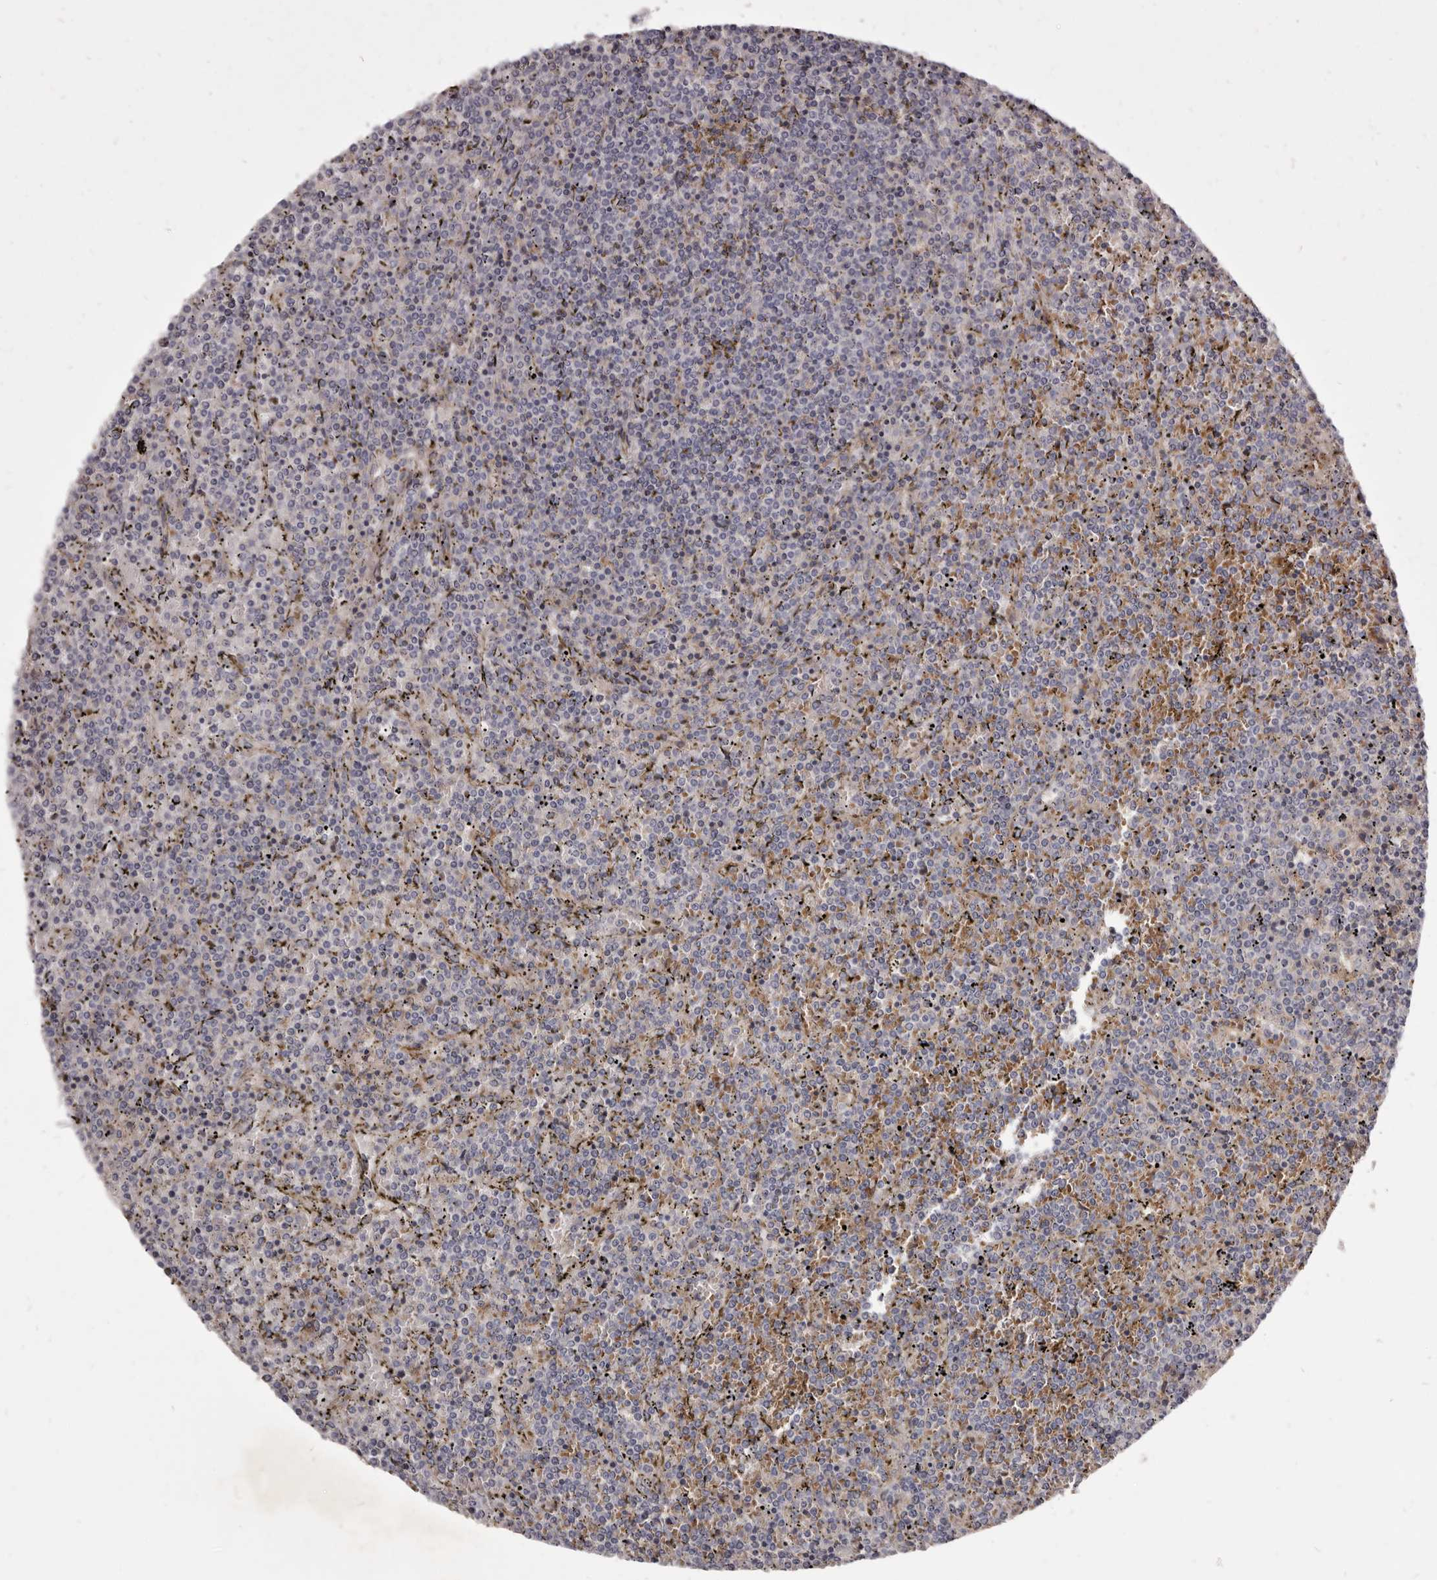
{"staining": {"intensity": "negative", "quantity": "none", "location": "none"}, "tissue": "lymphoma", "cell_type": "Tumor cells", "image_type": "cancer", "snomed": [{"axis": "morphology", "description": "Malignant lymphoma, non-Hodgkin's type, Low grade"}, {"axis": "topography", "description": "Spleen"}], "caption": "Human lymphoma stained for a protein using immunohistochemistry reveals no expression in tumor cells.", "gene": "FAS", "patient": {"sex": "female", "age": 19}}